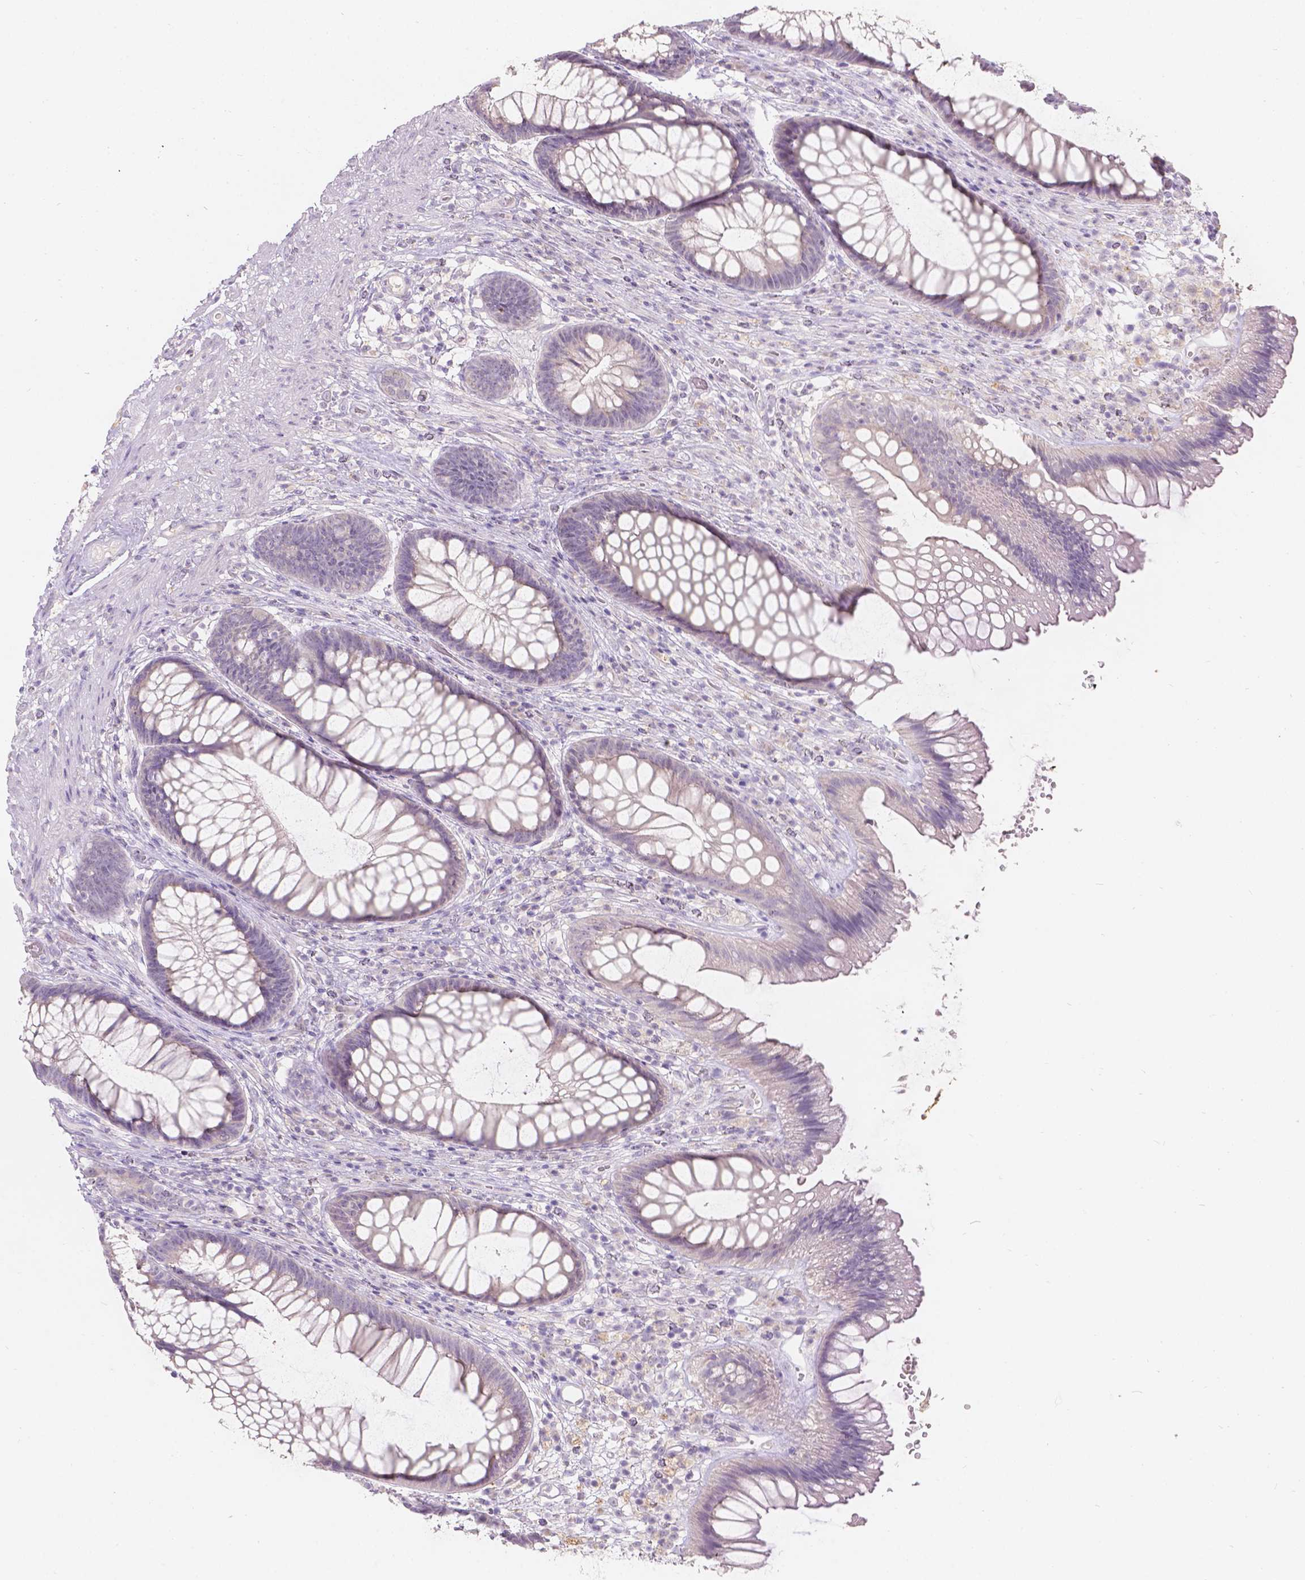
{"staining": {"intensity": "negative", "quantity": "none", "location": "none"}, "tissue": "rectum", "cell_type": "Glandular cells", "image_type": "normal", "snomed": [{"axis": "morphology", "description": "Normal tissue, NOS"}, {"axis": "topography", "description": "Smooth muscle"}, {"axis": "topography", "description": "Rectum"}], "caption": "Immunohistochemistry (IHC) image of normal rectum stained for a protein (brown), which exhibits no expression in glandular cells. (DAB immunohistochemistry, high magnification).", "gene": "DCAF4L1", "patient": {"sex": "male", "age": 53}}